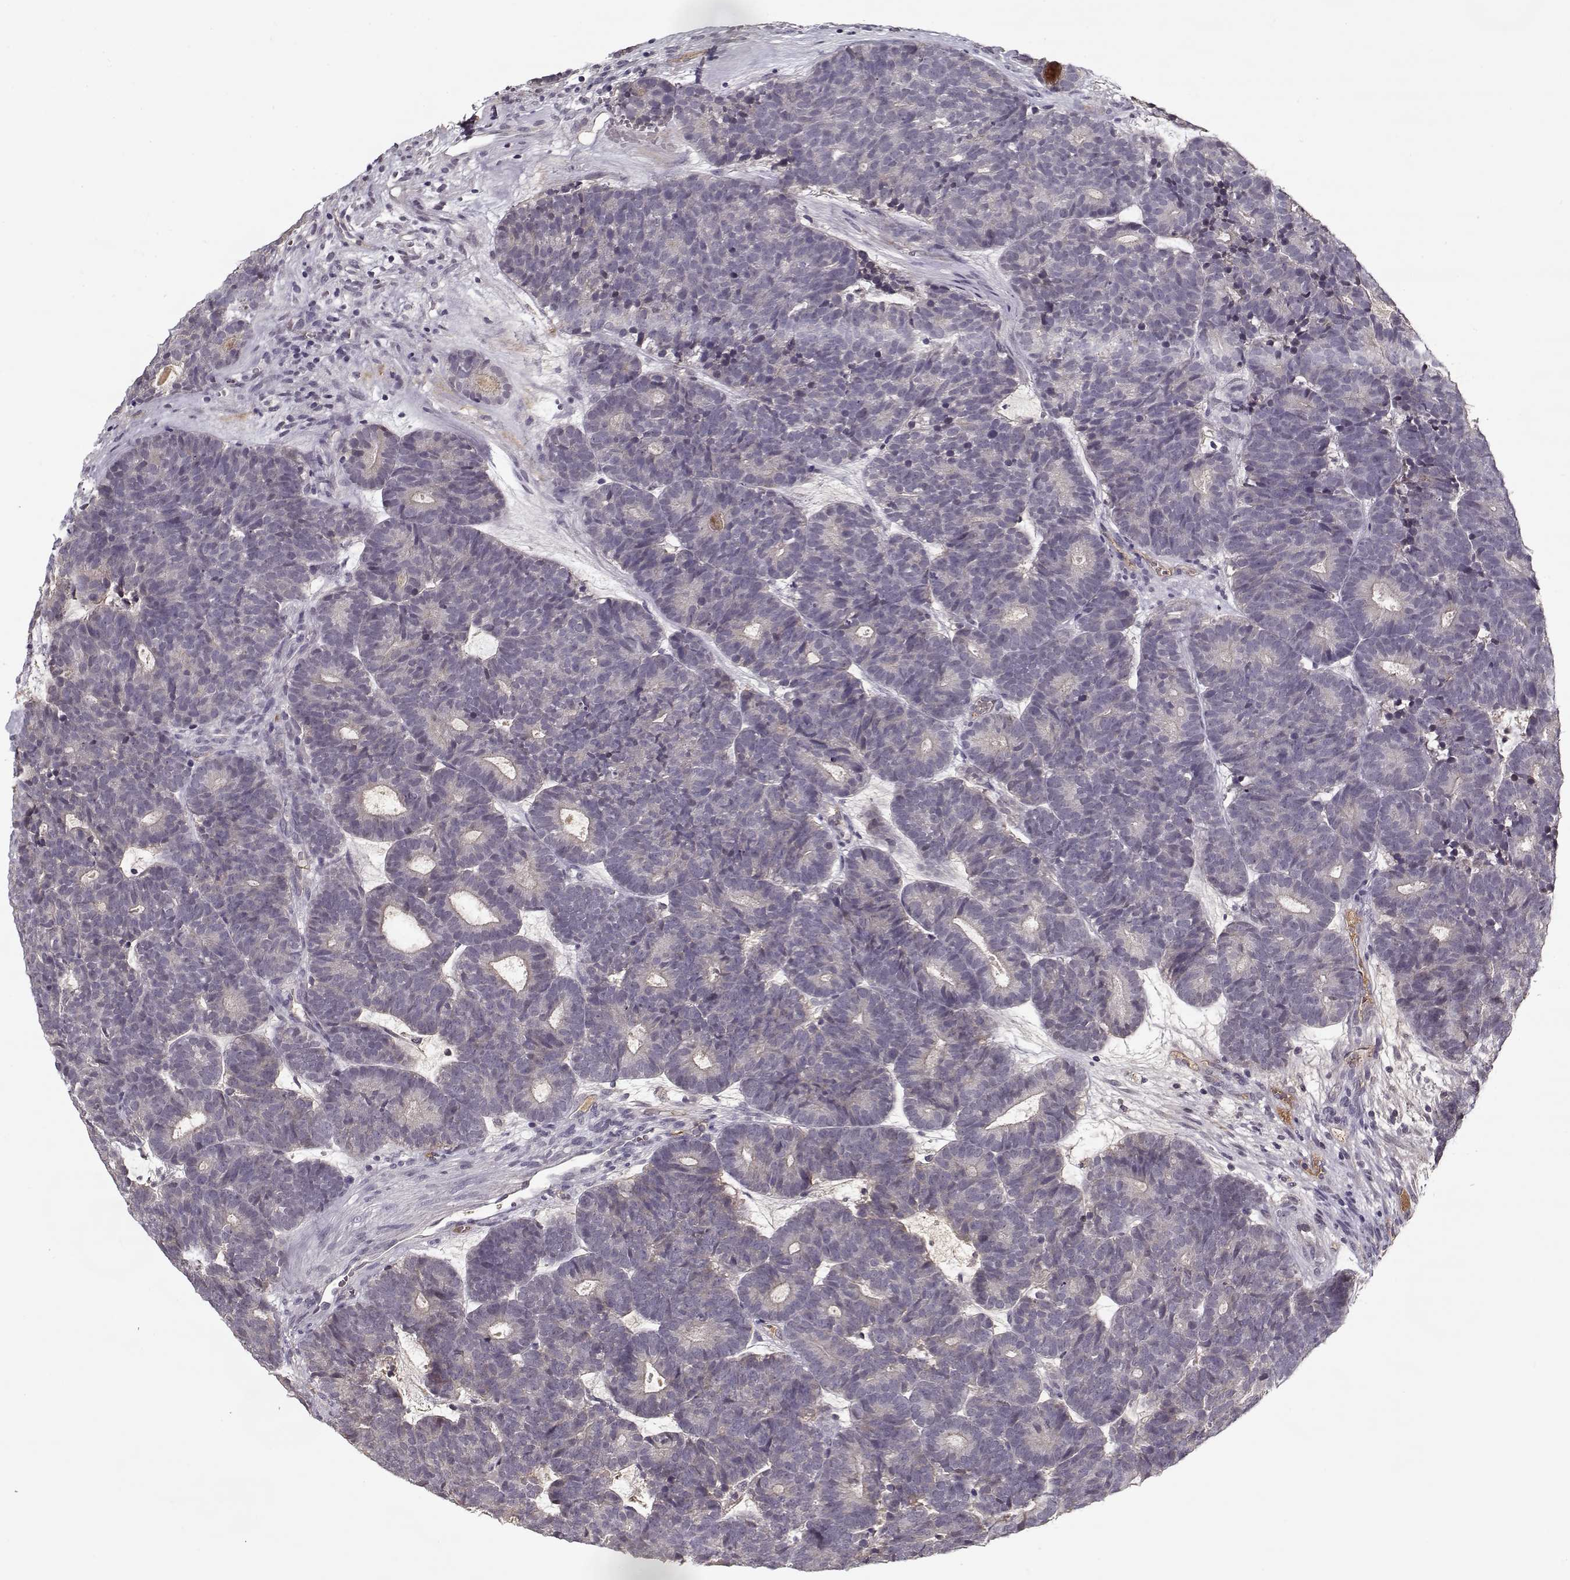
{"staining": {"intensity": "negative", "quantity": "none", "location": "none"}, "tissue": "head and neck cancer", "cell_type": "Tumor cells", "image_type": "cancer", "snomed": [{"axis": "morphology", "description": "Adenocarcinoma, NOS"}, {"axis": "topography", "description": "Head-Neck"}], "caption": "Tumor cells are negative for brown protein staining in adenocarcinoma (head and neck).", "gene": "AFM", "patient": {"sex": "female", "age": 81}}